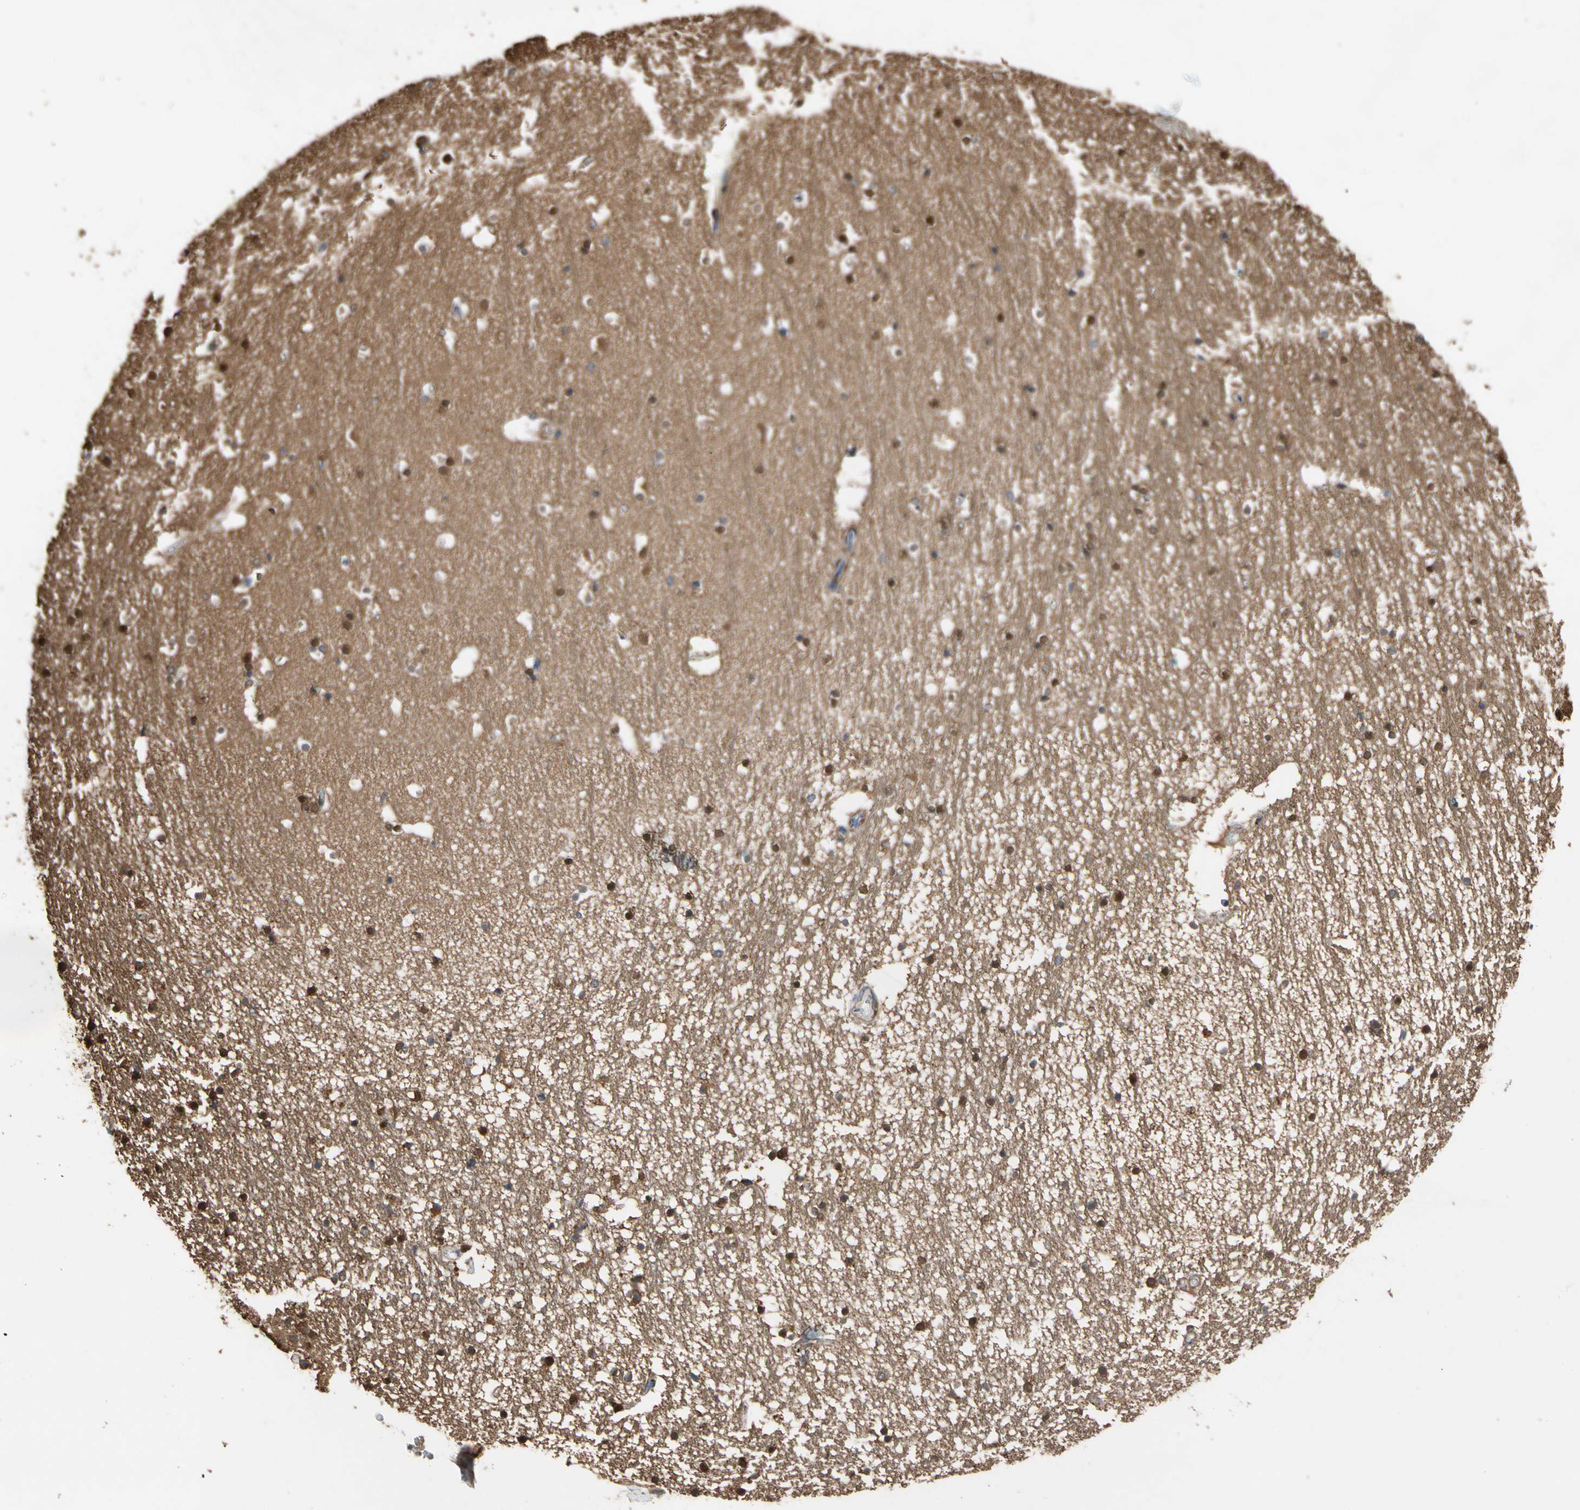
{"staining": {"intensity": "weak", "quantity": "25%-75%", "location": "cytoplasmic/membranous"}, "tissue": "hippocampus", "cell_type": "Glial cells", "image_type": "normal", "snomed": [{"axis": "morphology", "description": "Normal tissue, NOS"}, {"axis": "topography", "description": "Hippocampus"}], "caption": "A brown stain highlights weak cytoplasmic/membranous positivity of a protein in glial cells of unremarkable hippocampus. The protein of interest is stained brown, and the nuclei are stained in blue (DAB IHC with brightfield microscopy, high magnification).", "gene": "ENTREP3", "patient": {"sex": "male", "age": 45}}